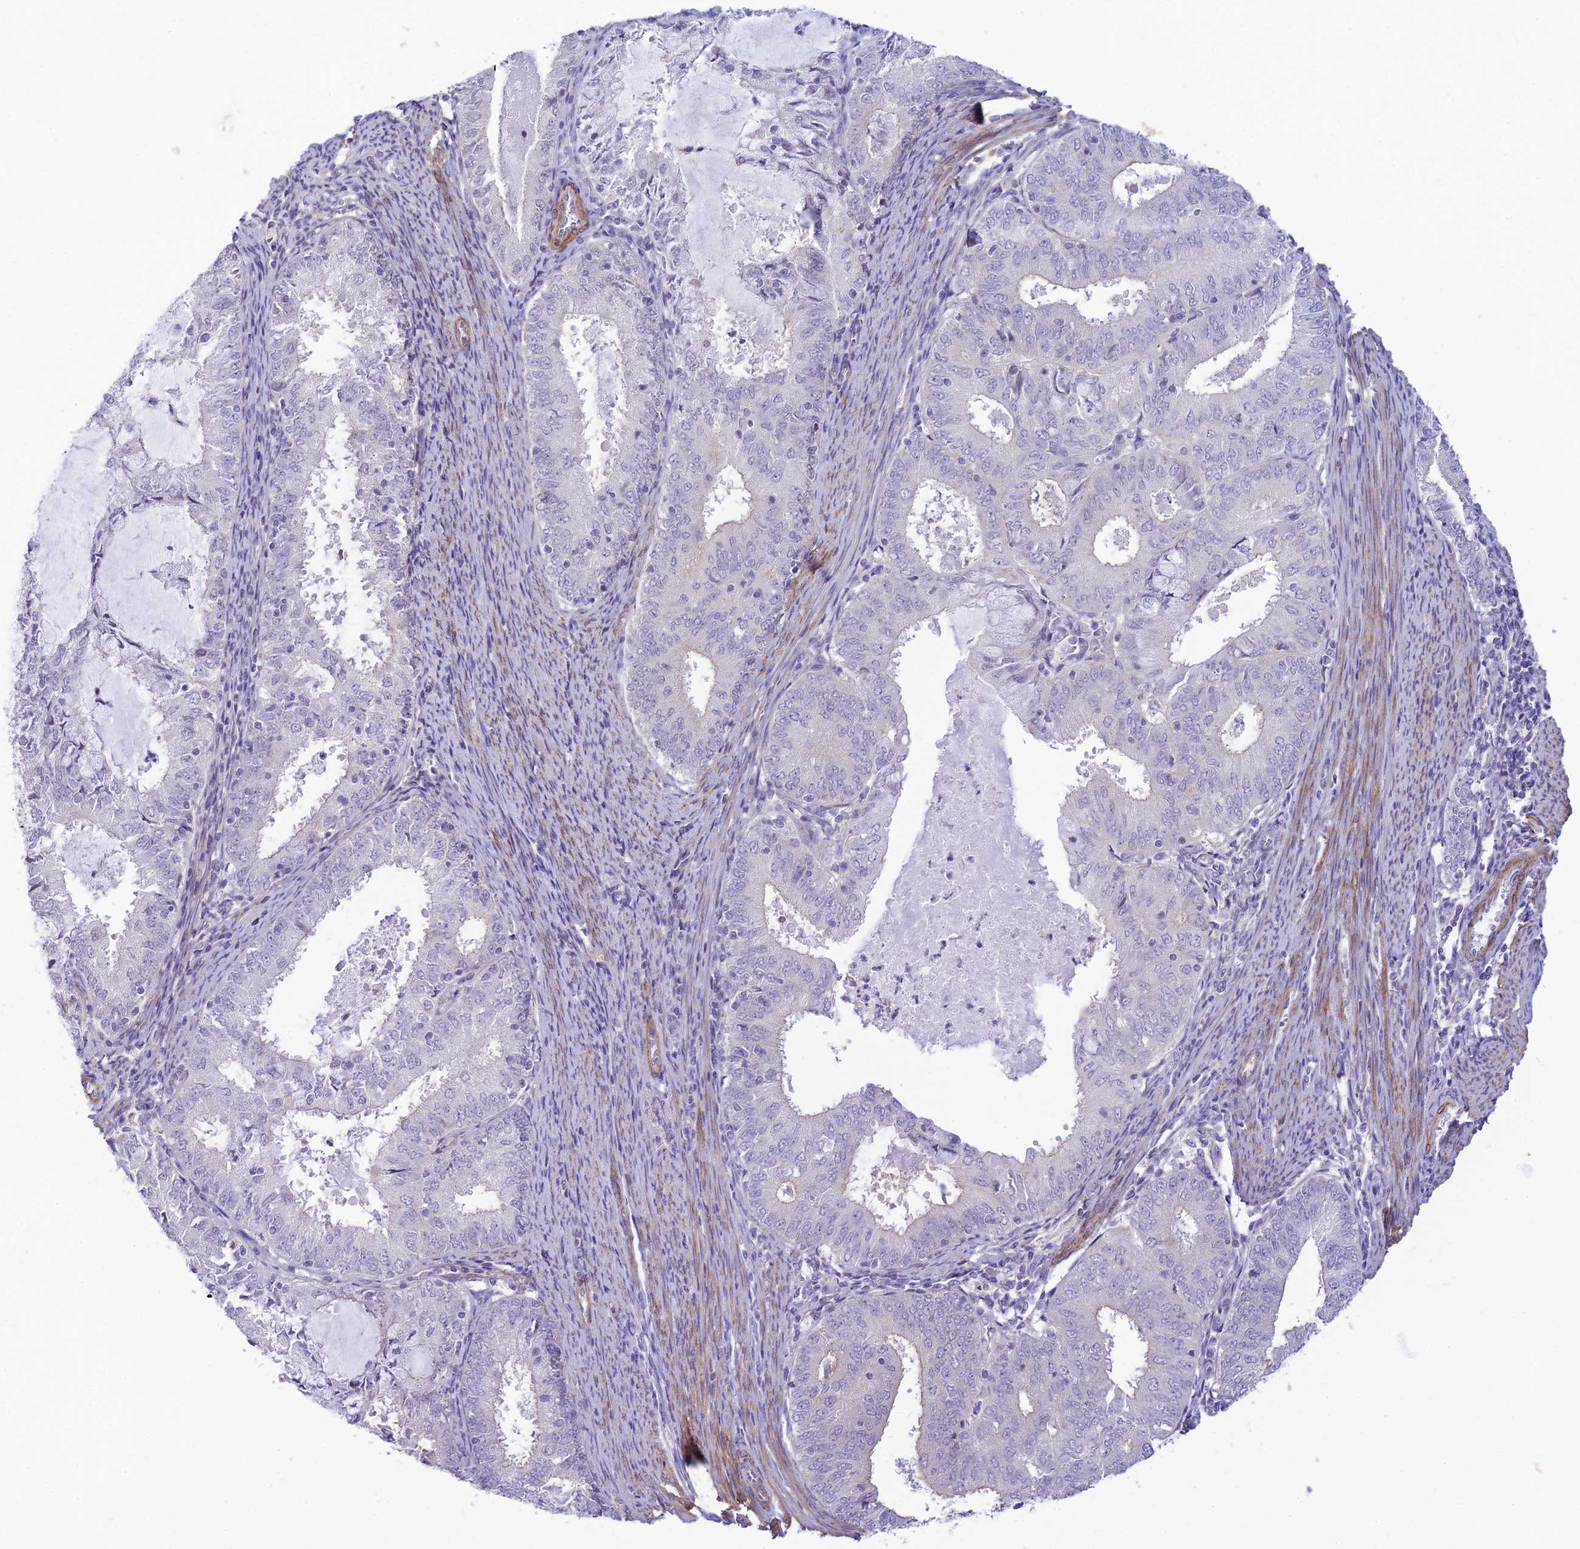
{"staining": {"intensity": "negative", "quantity": "none", "location": "none"}, "tissue": "endometrial cancer", "cell_type": "Tumor cells", "image_type": "cancer", "snomed": [{"axis": "morphology", "description": "Adenocarcinoma, NOS"}, {"axis": "topography", "description": "Endometrium"}], "caption": "Endometrial adenocarcinoma stained for a protein using IHC exhibits no expression tumor cells.", "gene": "FBXW4", "patient": {"sex": "female", "age": 57}}